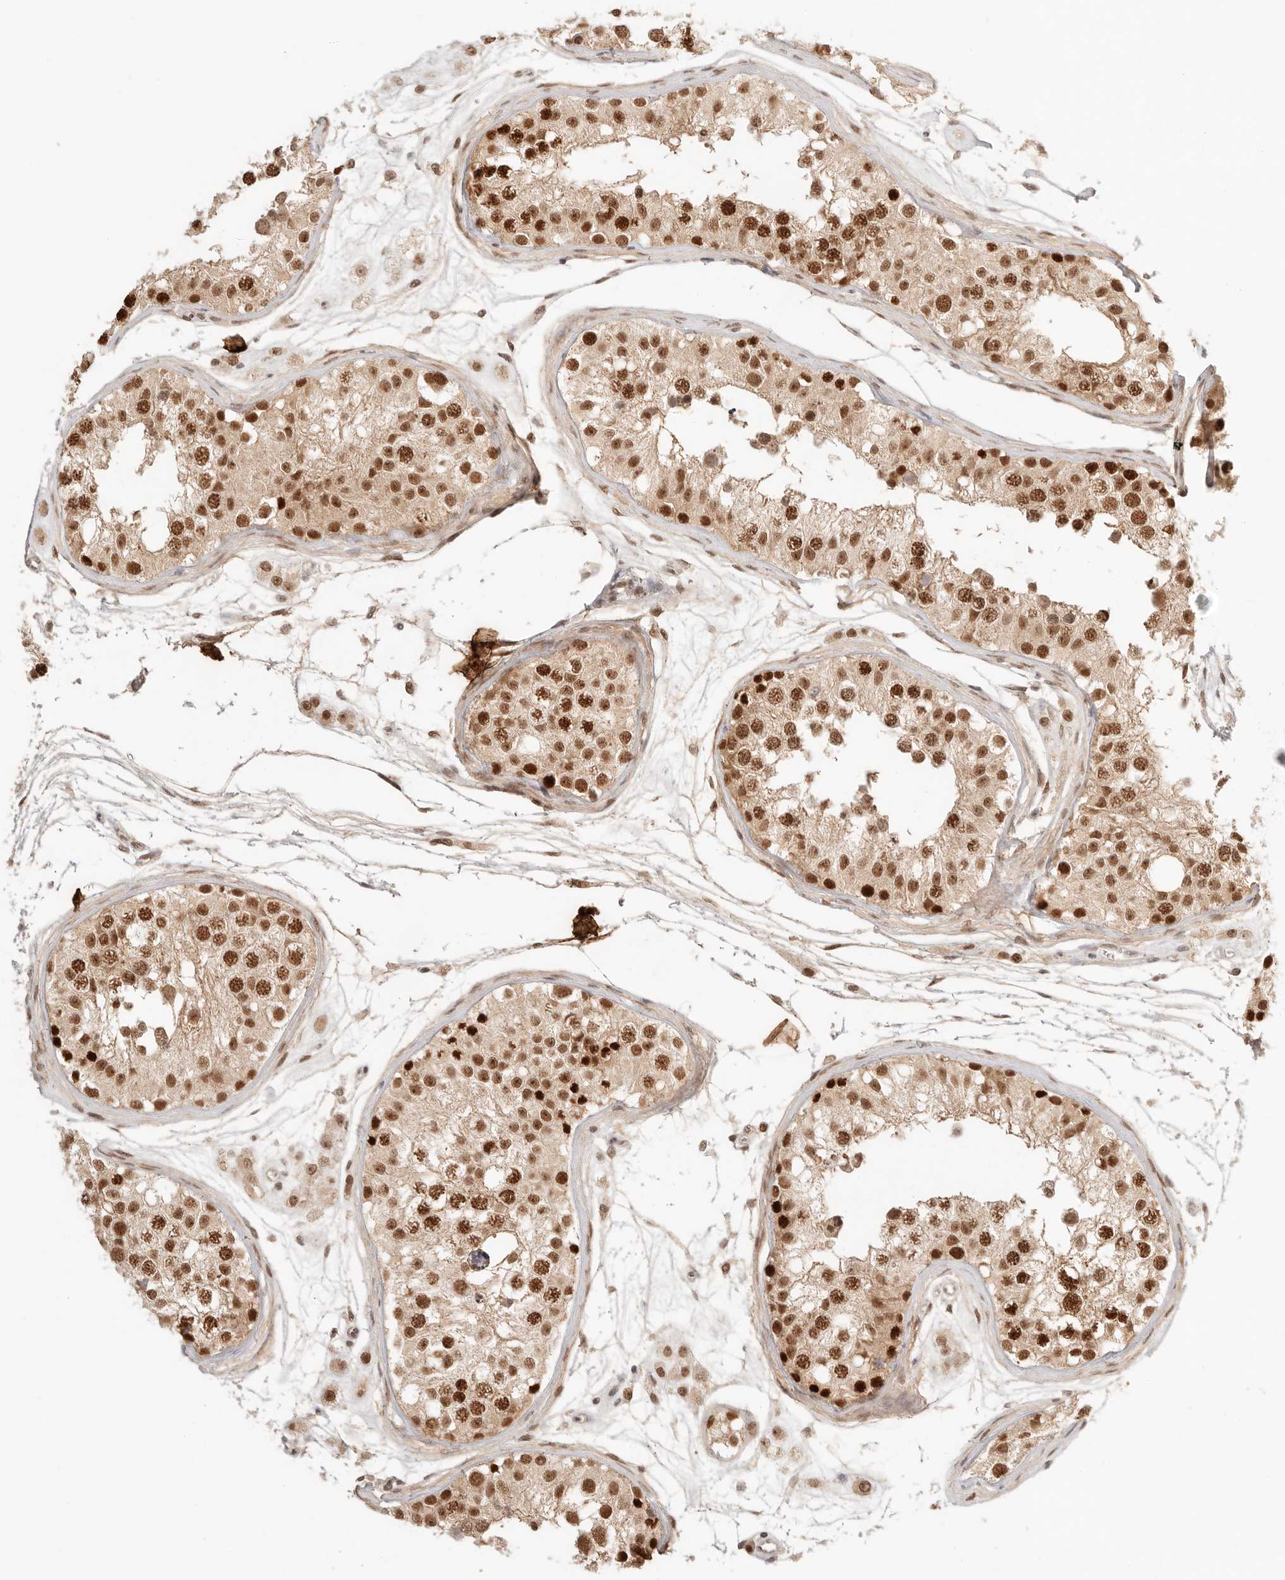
{"staining": {"intensity": "strong", "quantity": ">75%", "location": "nuclear"}, "tissue": "testis", "cell_type": "Cells in seminiferous ducts", "image_type": "normal", "snomed": [{"axis": "morphology", "description": "Normal tissue, NOS"}, {"axis": "morphology", "description": "Adenocarcinoma, metastatic, NOS"}, {"axis": "topography", "description": "Testis"}], "caption": "Immunohistochemistry (IHC) (DAB (3,3'-diaminobenzidine)) staining of normal testis demonstrates strong nuclear protein staining in approximately >75% of cells in seminiferous ducts. (DAB (3,3'-diaminobenzidine) = brown stain, brightfield microscopy at high magnification).", "gene": "GTF2E2", "patient": {"sex": "male", "age": 26}}